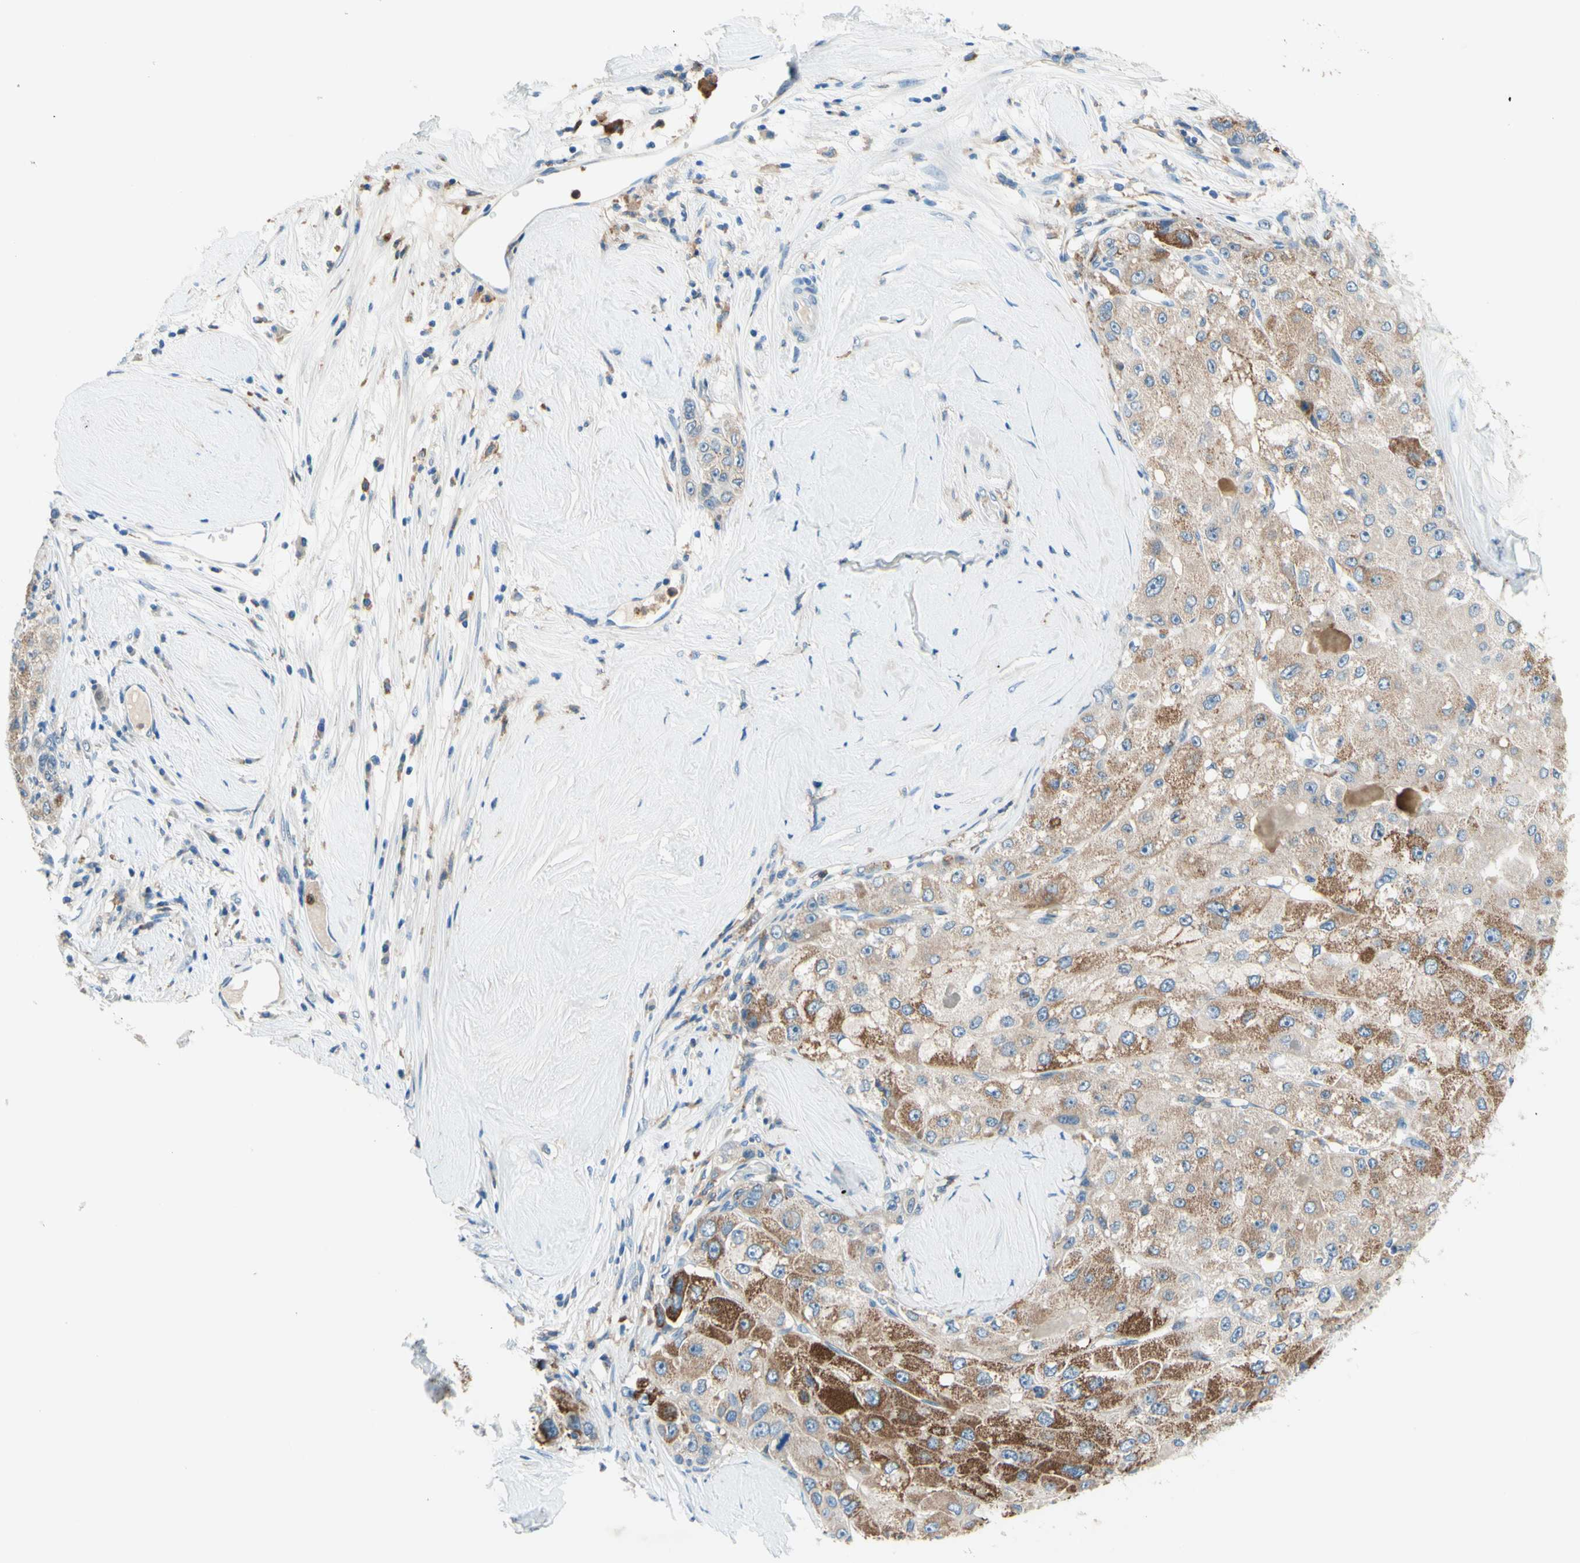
{"staining": {"intensity": "moderate", "quantity": ">75%", "location": "cytoplasmic/membranous"}, "tissue": "liver cancer", "cell_type": "Tumor cells", "image_type": "cancer", "snomed": [{"axis": "morphology", "description": "Carcinoma, Hepatocellular, NOS"}, {"axis": "topography", "description": "Liver"}], "caption": "This histopathology image displays immunohistochemistry (IHC) staining of human hepatocellular carcinoma (liver), with medium moderate cytoplasmic/membranous expression in about >75% of tumor cells.", "gene": "SIGLEC9", "patient": {"sex": "male", "age": 80}}